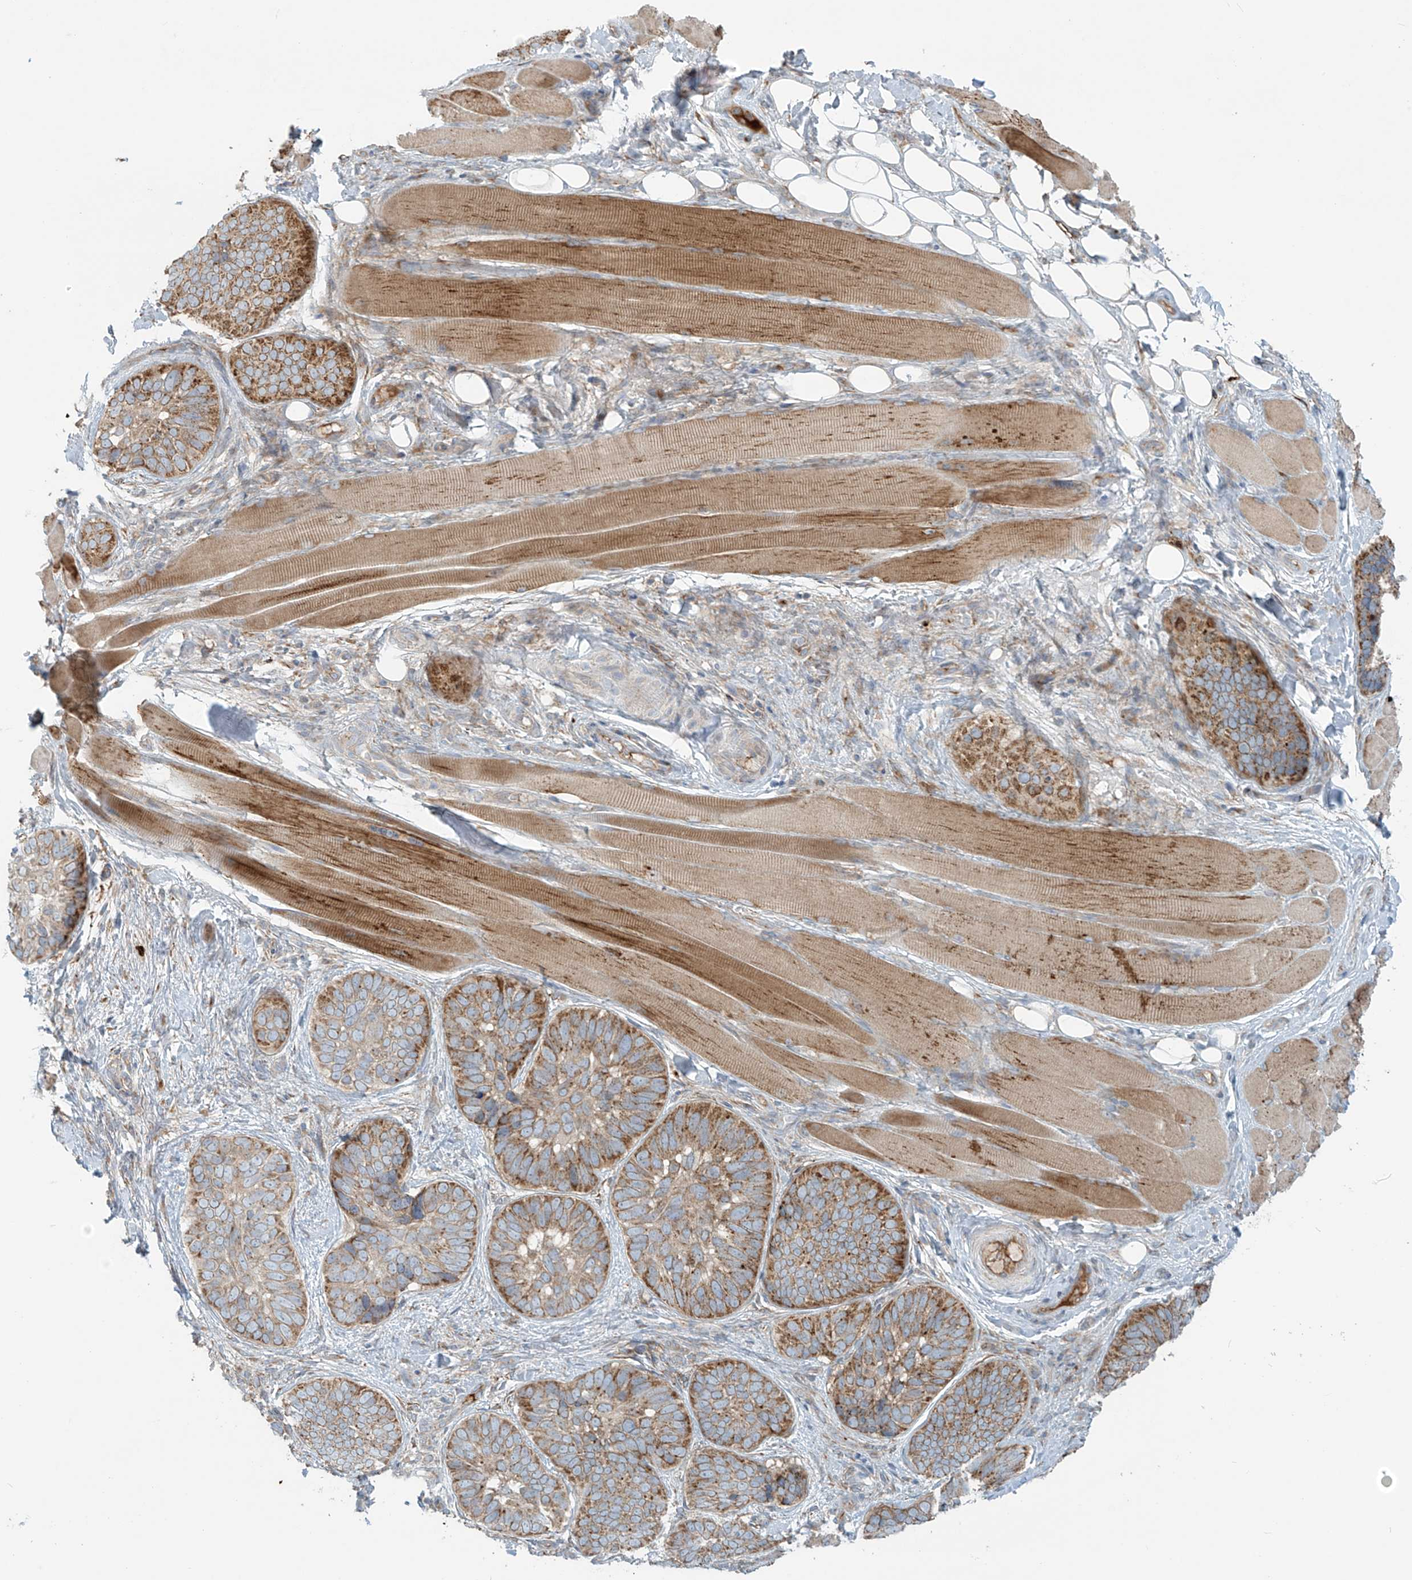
{"staining": {"intensity": "moderate", "quantity": ">75%", "location": "cytoplasmic/membranous"}, "tissue": "skin cancer", "cell_type": "Tumor cells", "image_type": "cancer", "snomed": [{"axis": "morphology", "description": "Basal cell carcinoma"}, {"axis": "topography", "description": "Skin"}], "caption": "Immunohistochemistry (IHC) photomicrograph of skin cancer (basal cell carcinoma) stained for a protein (brown), which shows medium levels of moderate cytoplasmic/membranous positivity in about >75% of tumor cells.", "gene": "LZTS3", "patient": {"sex": "male", "age": 62}}